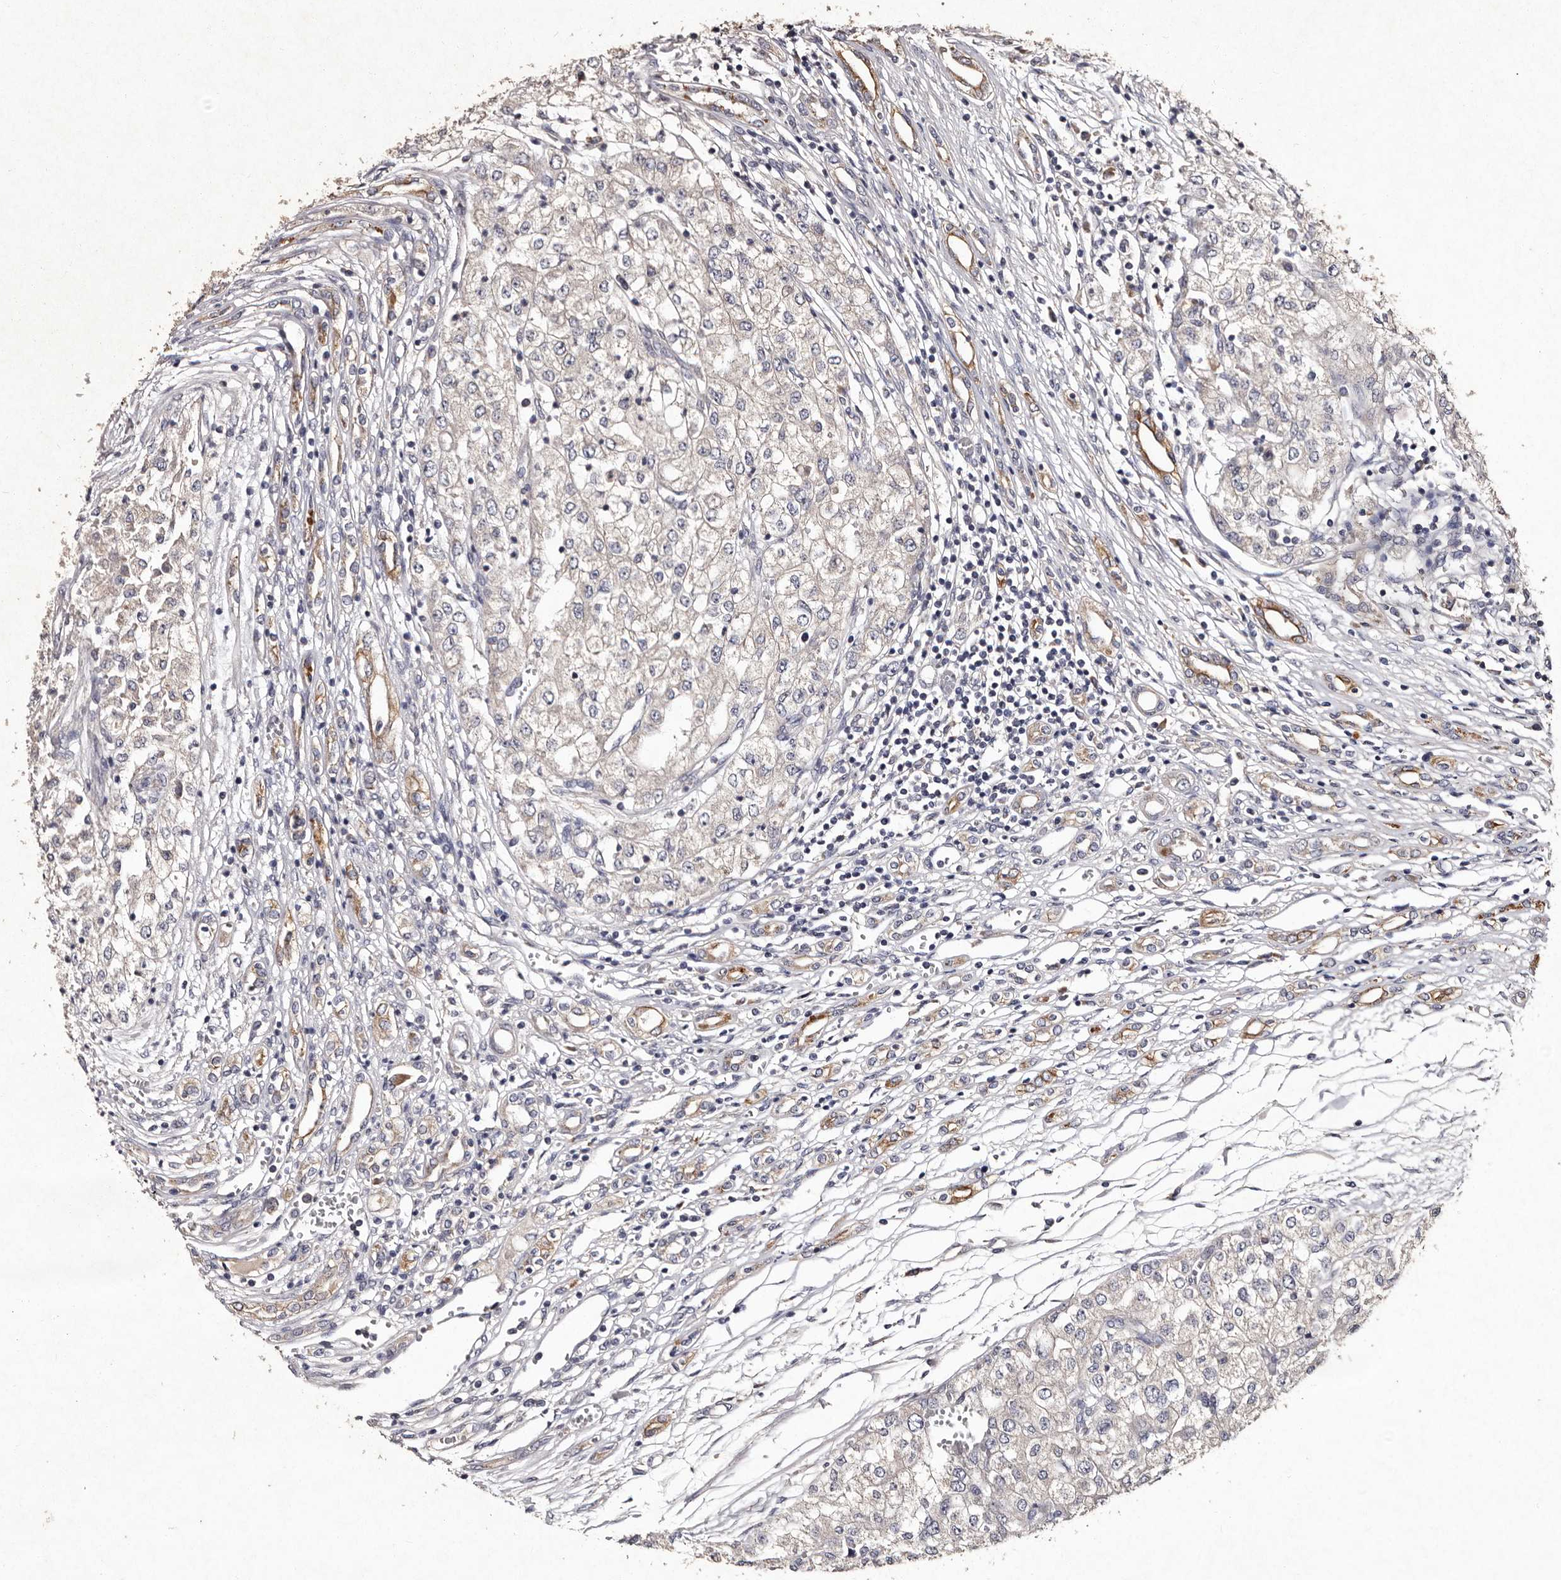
{"staining": {"intensity": "negative", "quantity": "none", "location": "none"}, "tissue": "renal cancer", "cell_type": "Tumor cells", "image_type": "cancer", "snomed": [{"axis": "morphology", "description": "Adenocarcinoma, NOS"}, {"axis": "topography", "description": "Kidney"}], "caption": "Immunohistochemistry histopathology image of neoplastic tissue: human adenocarcinoma (renal) stained with DAB exhibits no significant protein staining in tumor cells.", "gene": "TFB1M", "patient": {"sex": "female", "age": 54}}